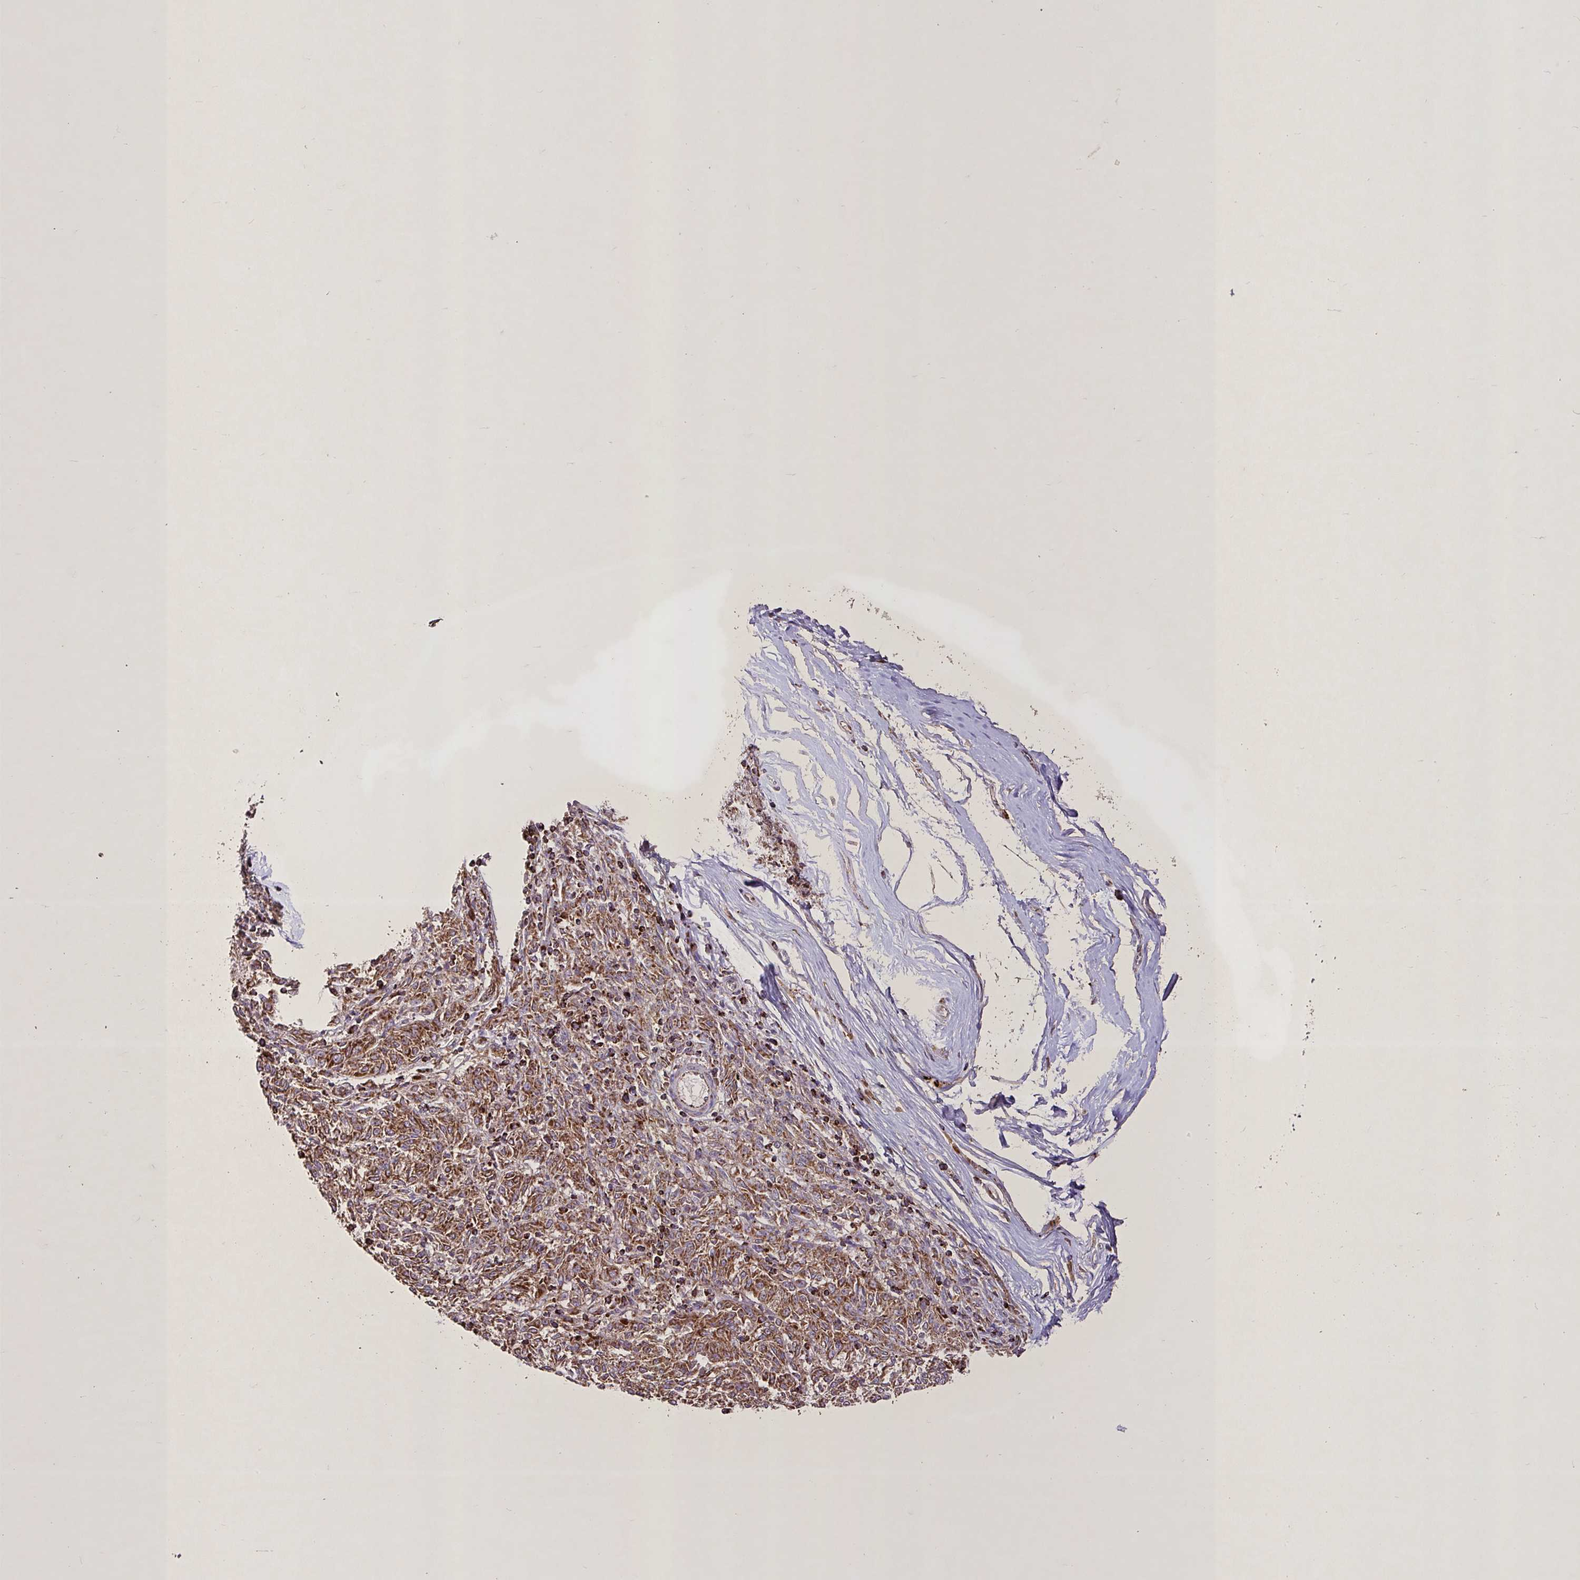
{"staining": {"intensity": "moderate", "quantity": ">75%", "location": "cytoplasmic/membranous"}, "tissue": "melanoma", "cell_type": "Tumor cells", "image_type": "cancer", "snomed": [{"axis": "morphology", "description": "Malignant melanoma, NOS"}, {"axis": "topography", "description": "Skin"}], "caption": "Immunohistochemical staining of melanoma exhibits medium levels of moderate cytoplasmic/membranous expression in approximately >75% of tumor cells. (IHC, brightfield microscopy, high magnification).", "gene": "AGK", "patient": {"sex": "female", "age": 72}}